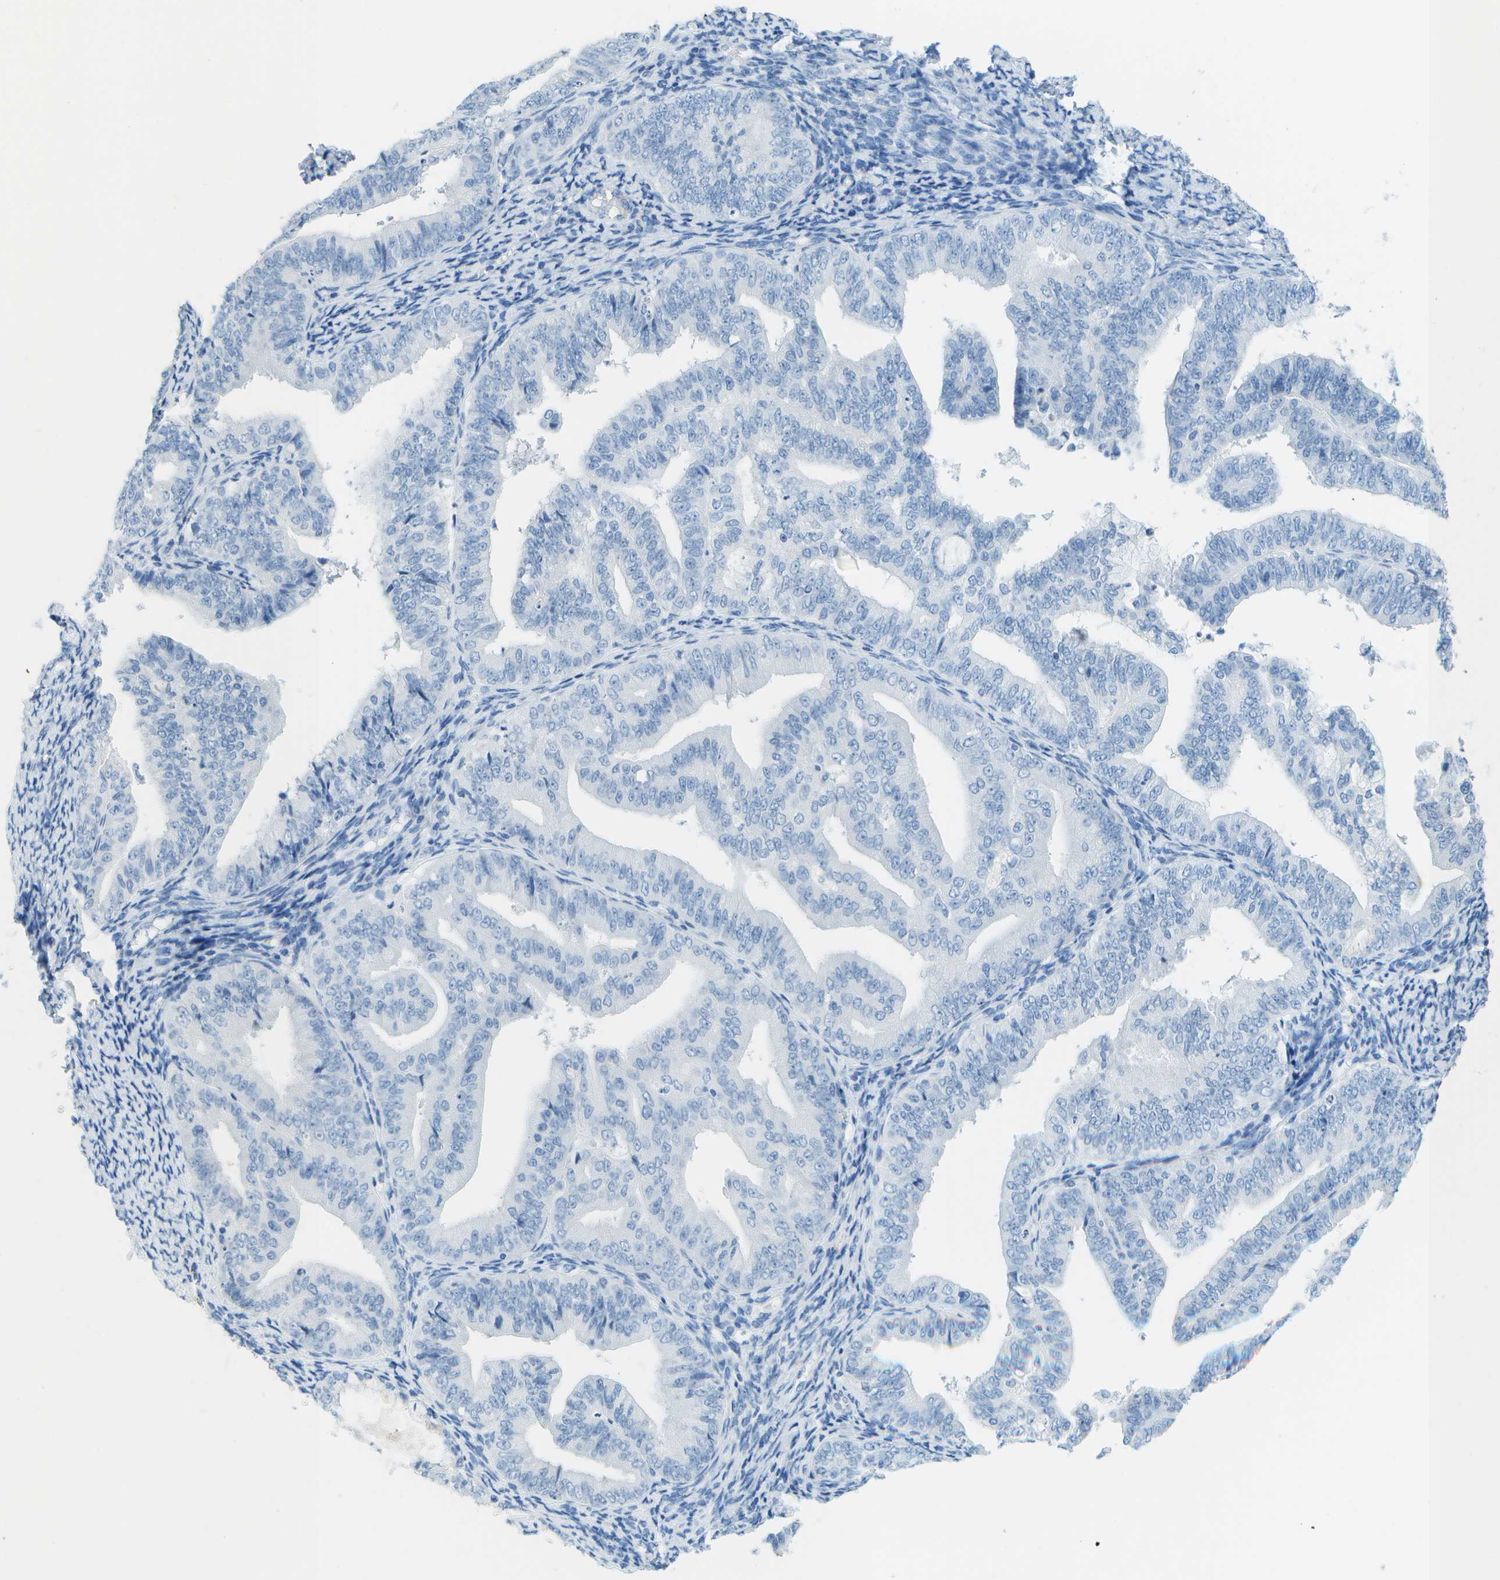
{"staining": {"intensity": "negative", "quantity": "none", "location": "none"}, "tissue": "endometrial cancer", "cell_type": "Tumor cells", "image_type": "cancer", "snomed": [{"axis": "morphology", "description": "Adenocarcinoma, NOS"}, {"axis": "topography", "description": "Endometrium"}], "caption": "An immunohistochemistry micrograph of endometrial cancer is shown. There is no staining in tumor cells of endometrial cancer.", "gene": "C1S", "patient": {"sex": "female", "age": 63}}